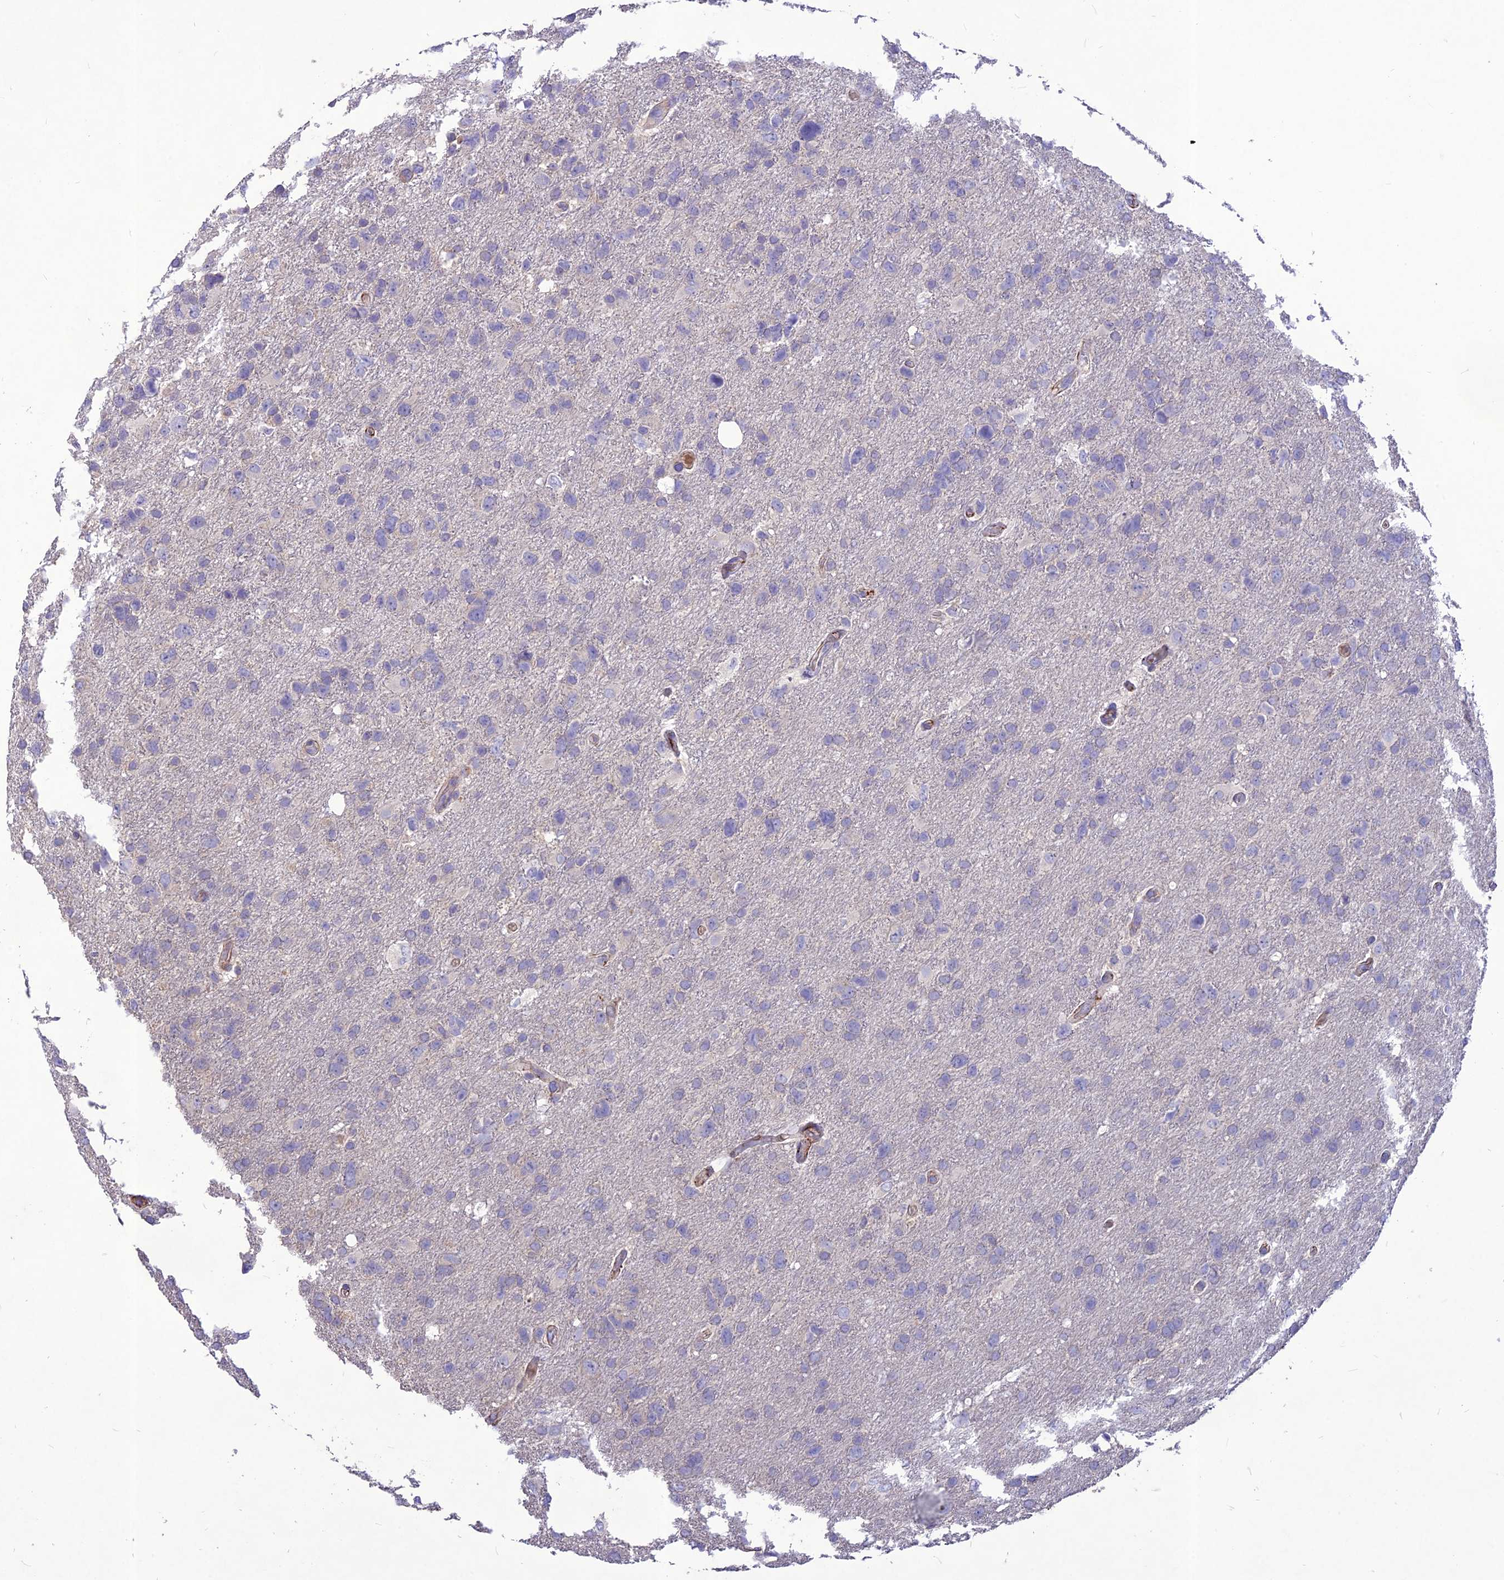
{"staining": {"intensity": "negative", "quantity": "none", "location": "none"}, "tissue": "glioma", "cell_type": "Tumor cells", "image_type": "cancer", "snomed": [{"axis": "morphology", "description": "Glioma, malignant, High grade"}, {"axis": "topography", "description": "Brain"}], "caption": "Human glioma stained for a protein using immunohistochemistry (IHC) reveals no expression in tumor cells.", "gene": "CLUH", "patient": {"sex": "male", "age": 61}}